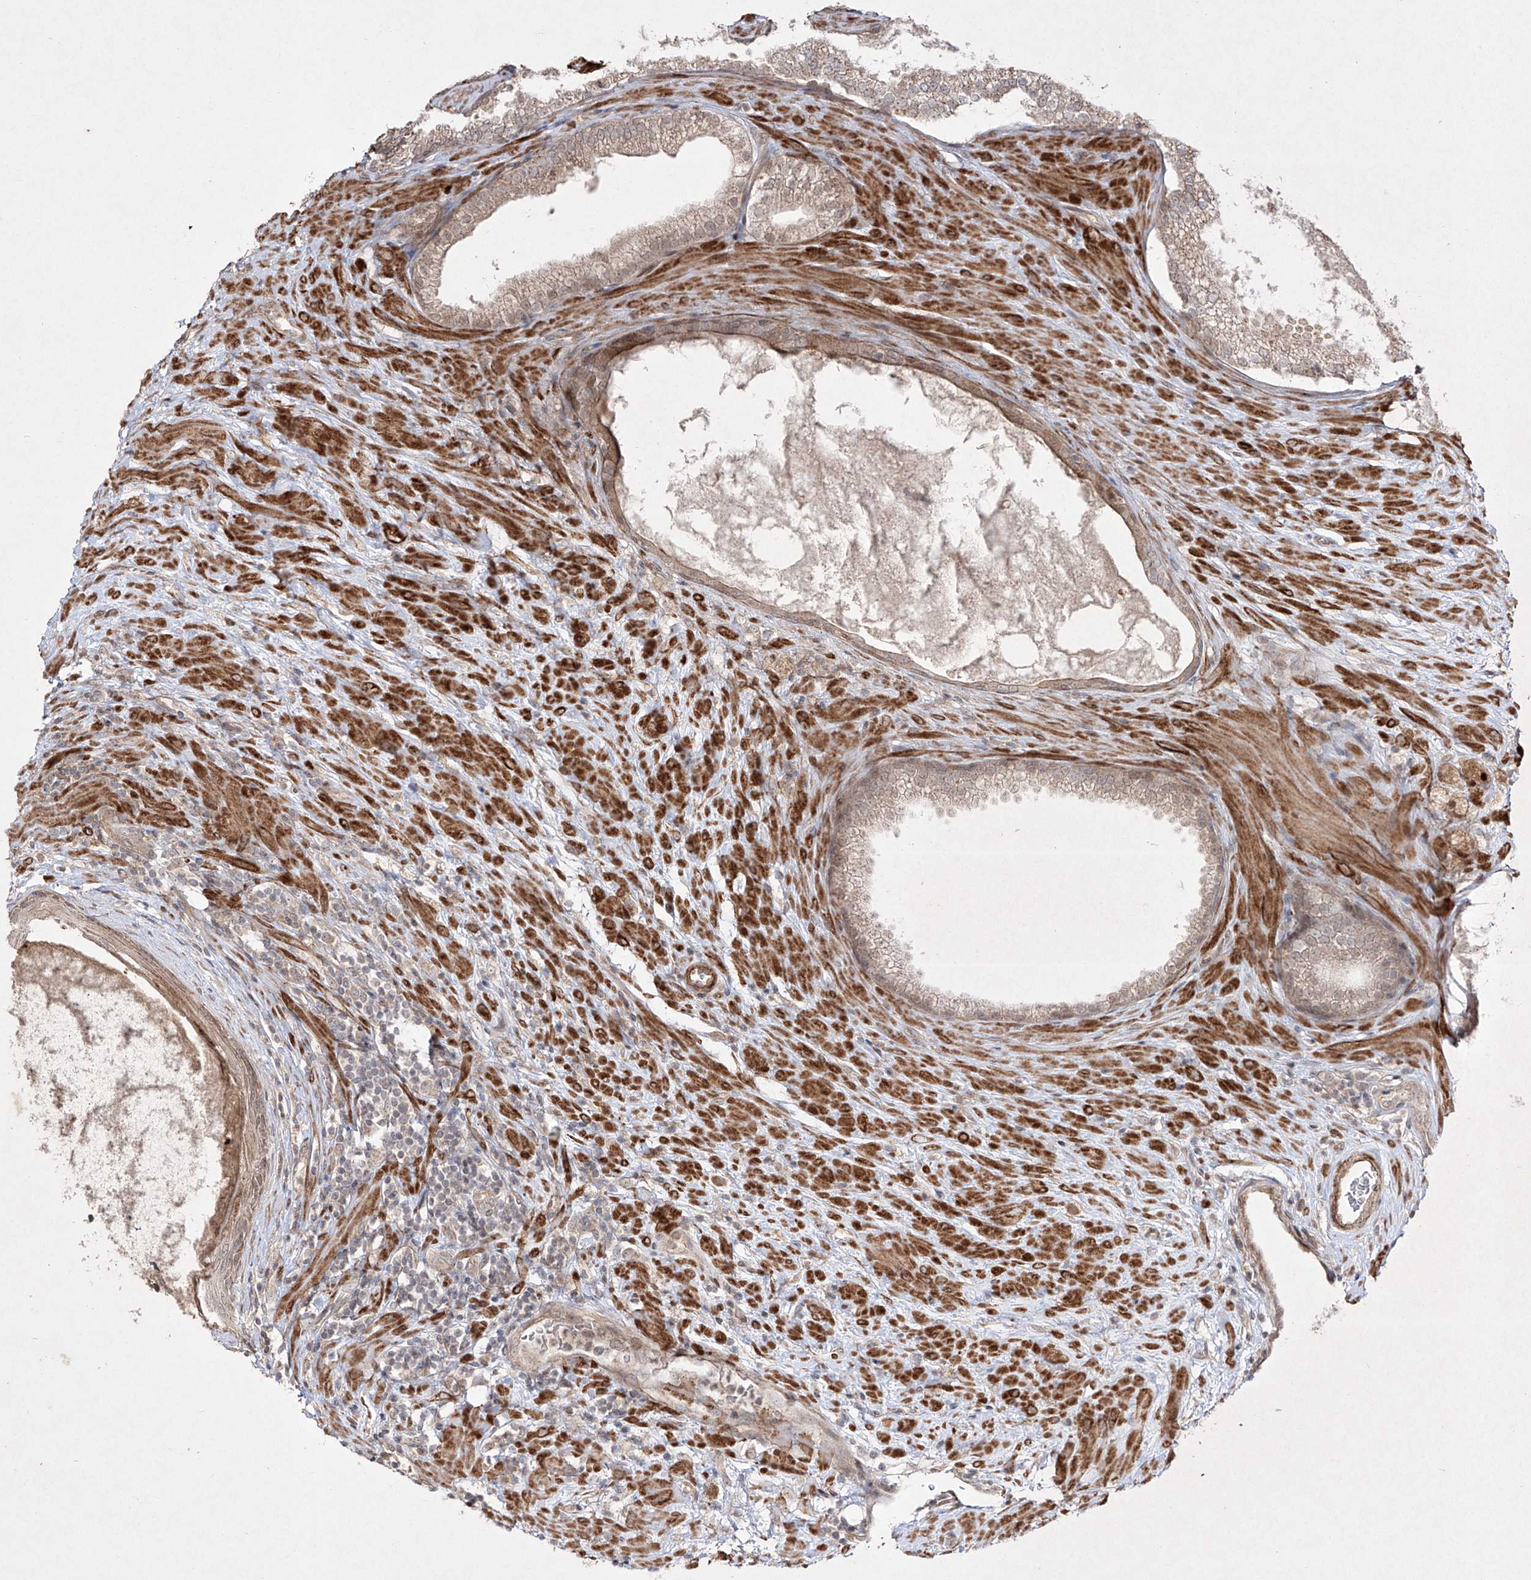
{"staining": {"intensity": "weak", "quantity": "25%-75%", "location": "cytoplasmic/membranous"}, "tissue": "prostate cancer", "cell_type": "Tumor cells", "image_type": "cancer", "snomed": [{"axis": "morphology", "description": "Adenocarcinoma, High grade"}, {"axis": "topography", "description": "Prostate"}], "caption": "There is low levels of weak cytoplasmic/membranous positivity in tumor cells of prostate high-grade adenocarcinoma, as demonstrated by immunohistochemical staining (brown color).", "gene": "KDM1B", "patient": {"sex": "male", "age": 73}}